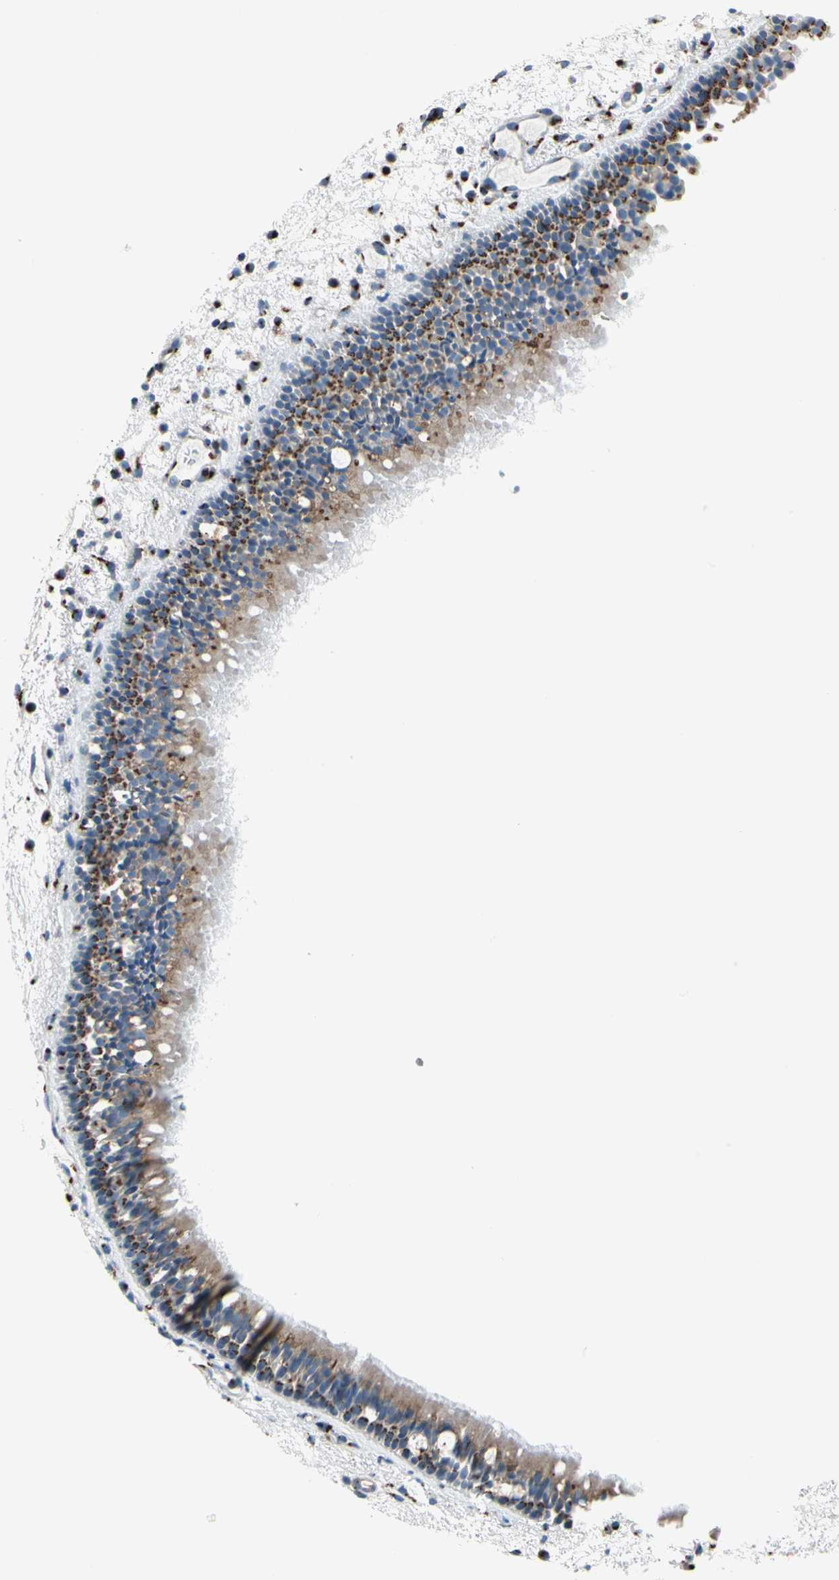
{"staining": {"intensity": "moderate", "quantity": ">75%", "location": "cytoplasmic/membranous"}, "tissue": "nasopharynx", "cell_type": "Respiratory epithelial cells", "image_type": "normal", "snomed": [{"axis": "morphology", "description": "Normal tissue, NOS"}, {"axis": "topography", "description": "Nasopharynx"}], "caption": "Protein expression analysis of normal human nasopharynx reveals moderate cytoplasmic/membranous positivity in approximately >75% of respiratory epithelial cells. (Brightfield microscopy of DAB IHC at high magnification).", "gene": "NUCB1", "patient": {"sex": "female", "age": 78}}